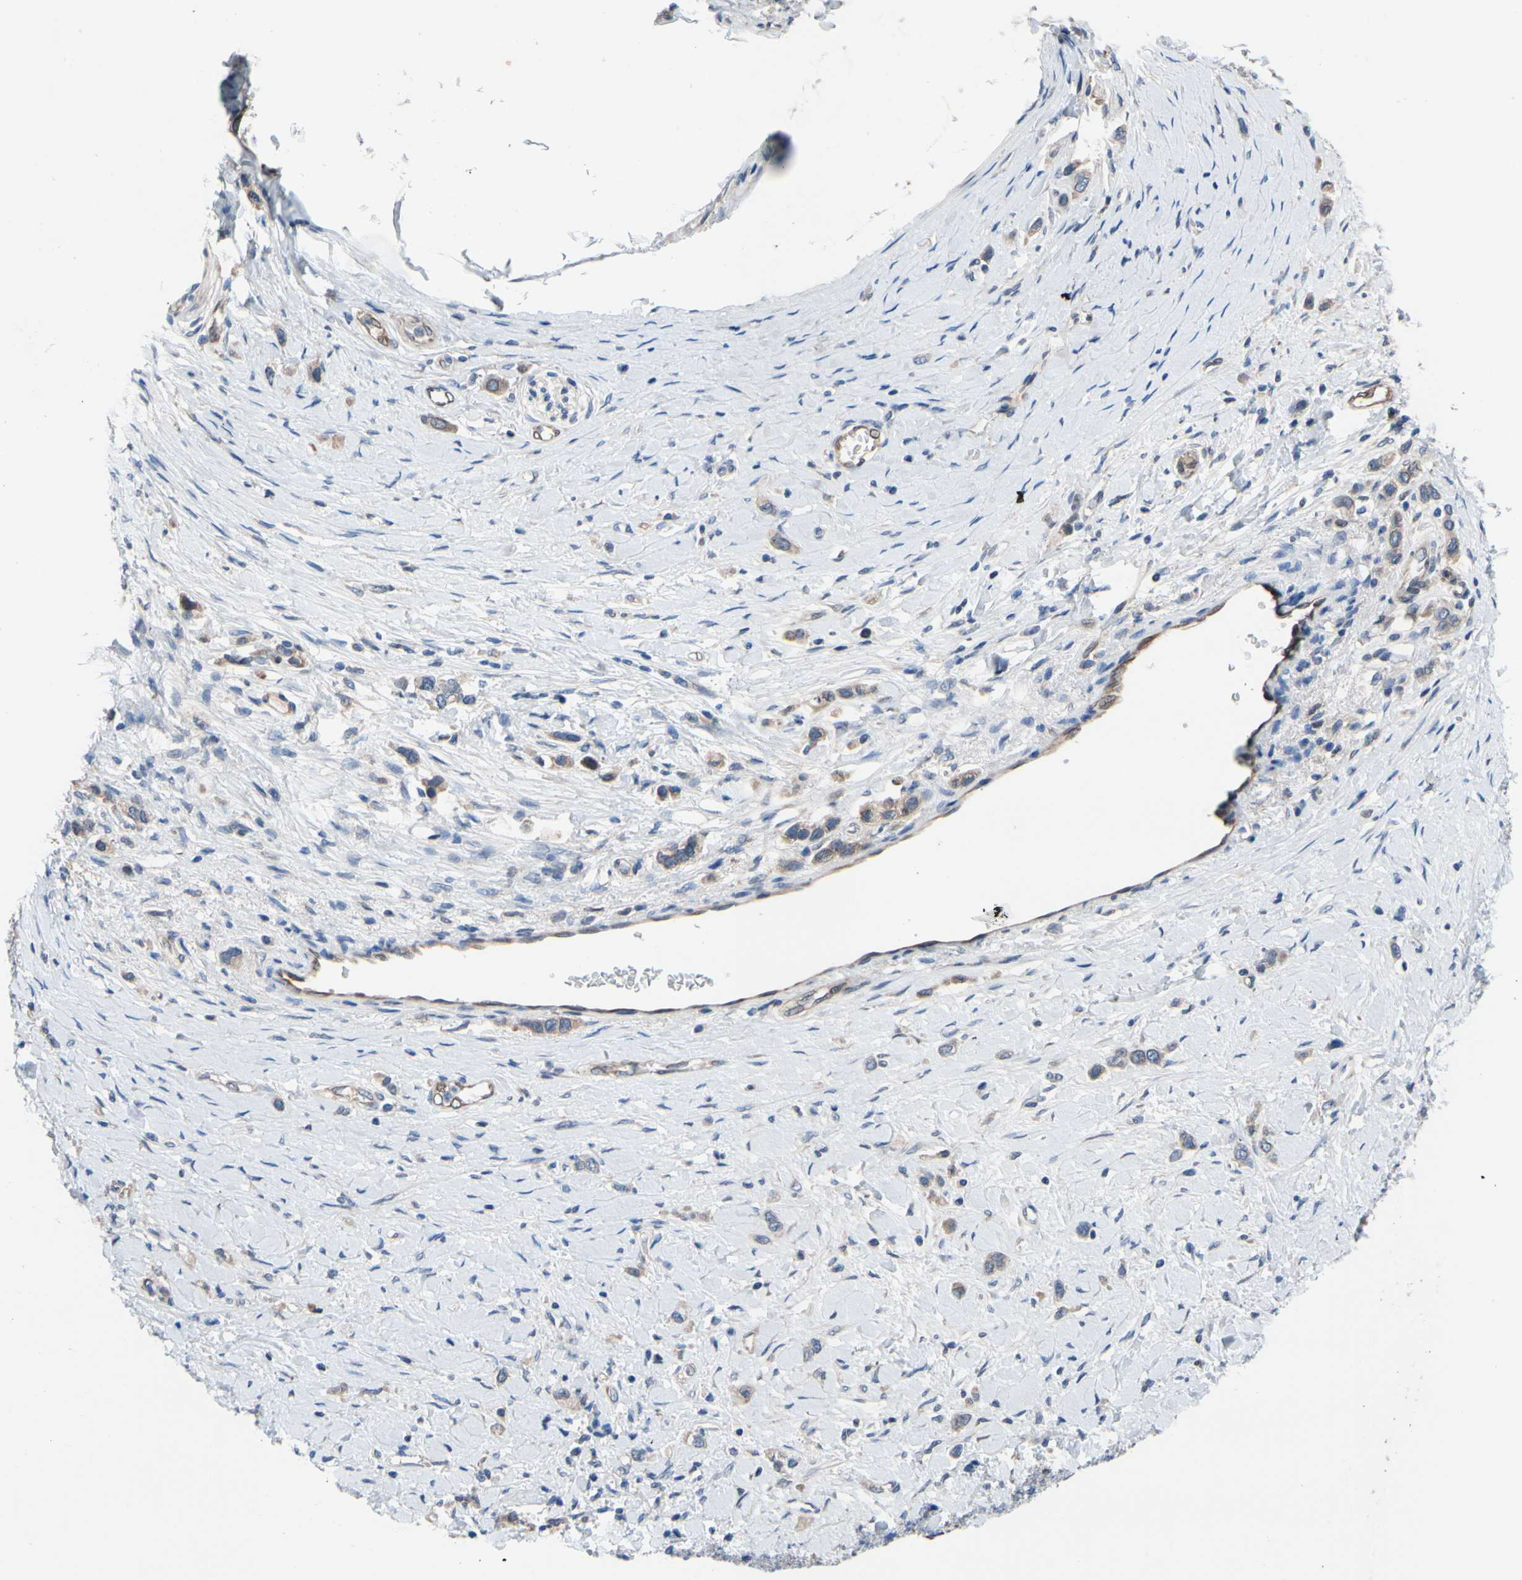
{"staining": {"intensity": "weak", "quantity": ">75%", "location": "cytoplasmic/membranous"}, "tissue": "stomach cancer", "cell_type": "Tumor cells", "image_type": "cancer", "snomed": [{"axis": "morphology", "description": "Normal tissue, NOS"}, {"axis": "morphology", "description": "Adenocarcinoma, NOS"}, {"axis": "topography", "description": "Stomach, upper"}, {"axis": "topography", "description": "Stomach"}], "caption": "Immunohistochemistry of human stomach cancer (adenocarcinoma) displays low levels of weak cytoplasmic/membranous positivity in approximately >75% of tumor cells.", "gene": "PRXL2A", "patient": {"sex": "female", "age": 65}}